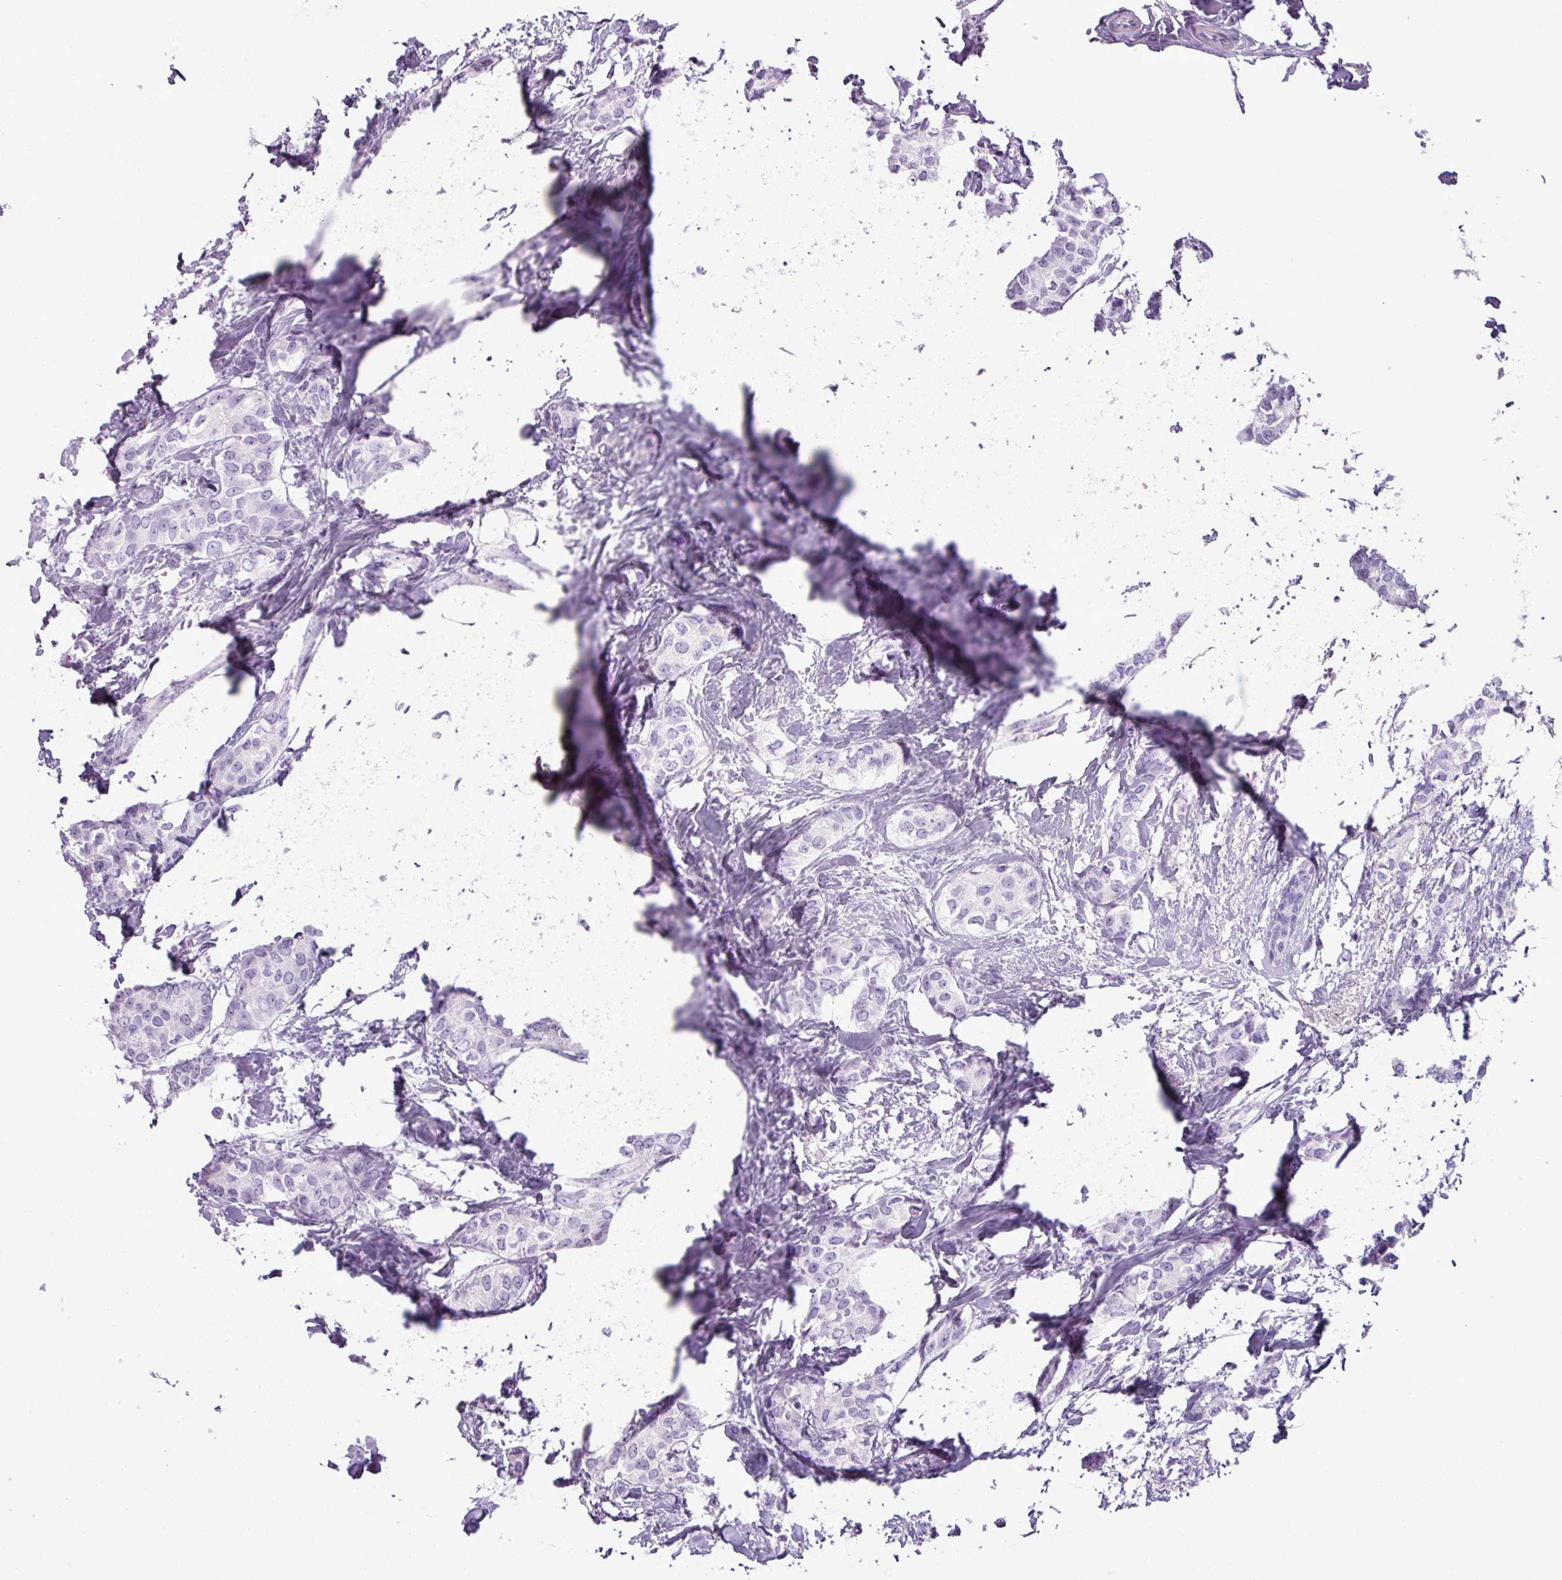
{"staining": {"intensity": "negative", "quantity": "none", "location": "none"}, "tissue": "breast cancer", "cell_type": "Tumor cells", "image_type": "cancer", "snomed": [{"axis": "morphology", "description": "Duct carcinoma"}, {"axis": "topography", "description": "Breast"}], "caption": "Tumor cells are negative for protein expression in human infiltrating ductal carcinoma (breast).", "gene": "SCT", "patient": {"sex": "female", "age": 73}}